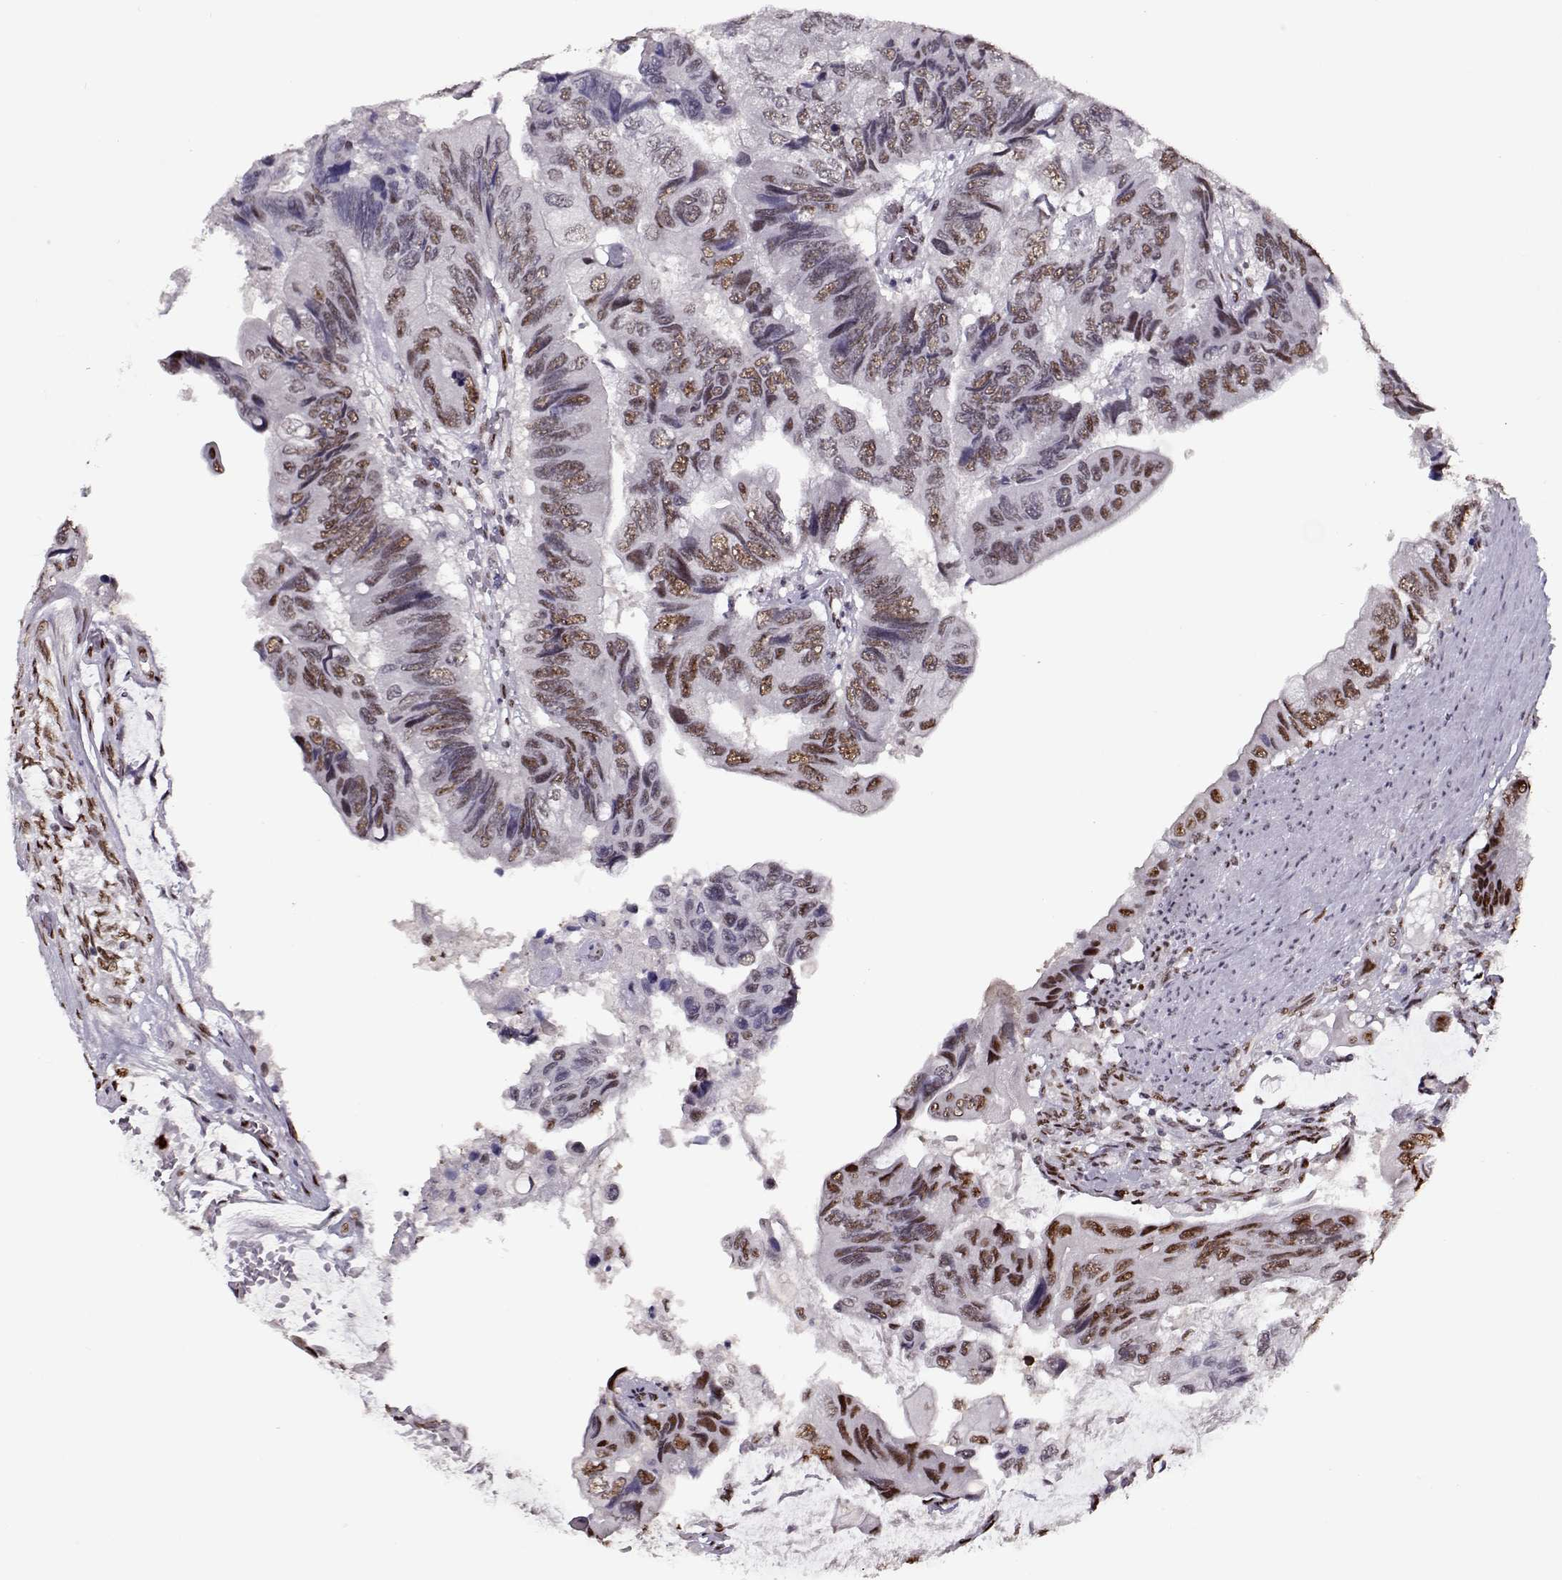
{"staining": {"intensity": "moderate", "quantity": ">75%", "location": "nuclear"}, "tissue": "colorectal cancer", "cell_type": "Tumor cells", "image_type": "cancer", "snomed": [{"axis": "morphology", "description": "Adenocarcinoma, NOS"}, {"axis": "topography", "description": "Rectum"}], "caption": "Immunohistochemical staining of human colorectal cancer displays medium levels of moderate nuclear protein expression in approximately >75% of tumor cells.", "gene": "PRMT8", "patient": {"sex": "male", "age": 63}}